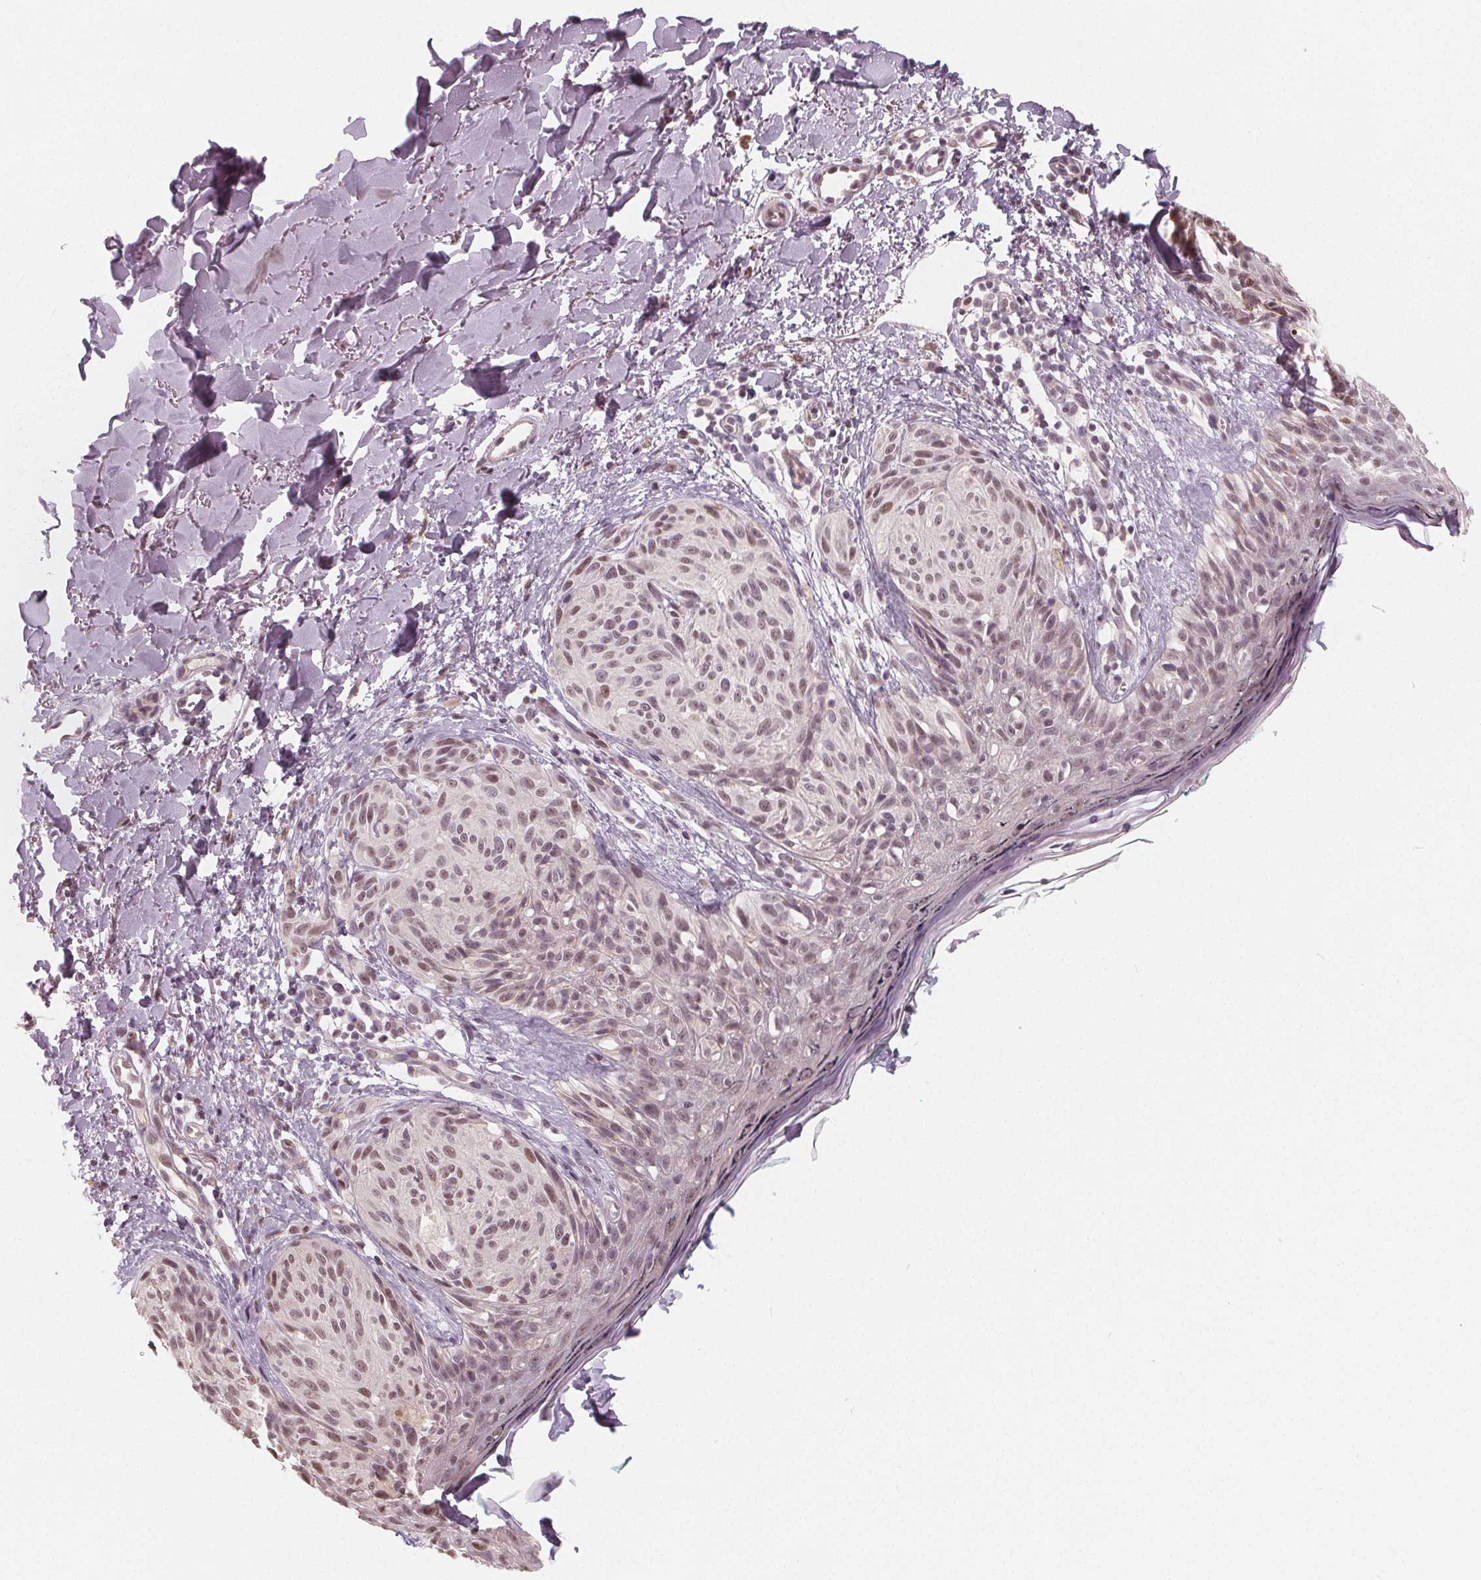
{"staining": {"intensity": "moderate", "quantity": ">75%", "location": "nuclear"}, "tissue": "melanoma", "cell_type": "Tumor cells", "image_type": "cancer", "snomed": [{"axis": "morphology", "description": "Malignant melanoma, NOS"}, {"axis": "topography", "description": "Skin"}], "caption": "Tumor cells demonstrate medium levels of moderate nuclear positivity in approximately >75% of cells in human malignant melanoma.", "gene": "NUP210L", "patient": {"sex": "female", "age": 87}}